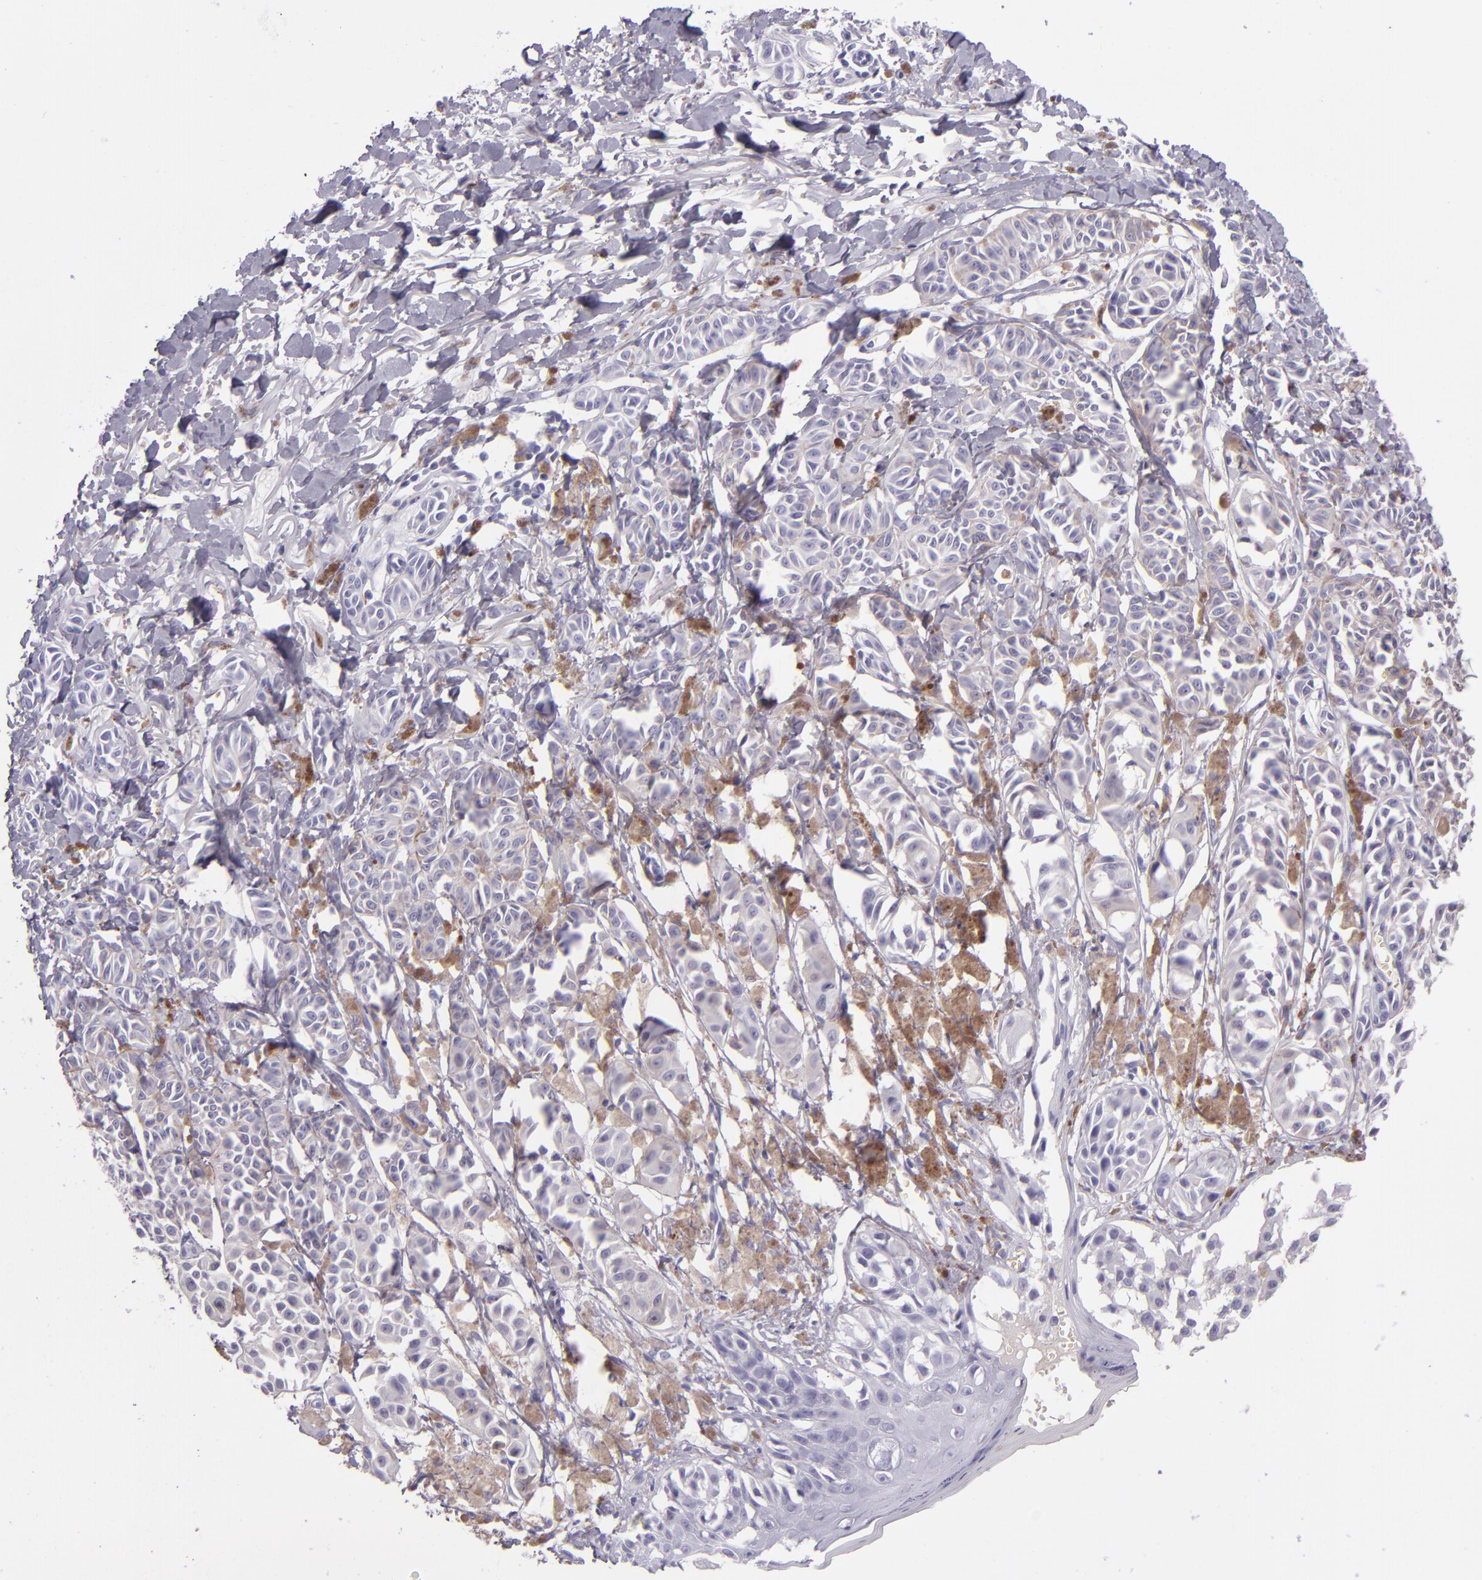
{"staining": {"intensity": "negative", "quantity": "none", "location": "none"}, "tissue": "melanoma", "cell_type": "Tumor cells", "image_type": "cancer", "snomed": [{"axis": "morphology", "description": "Malignant melanoma, NOS"}, {"axis": "topography", "description": "Skin"}], "caption": "DAB immunohistochemical staining of melanoma shows no significant staining in tumor cells. (DAB immunohistochemistry, high magnification).", "gene": "CR2", "patient": {"sex": "male", "age": 76}}